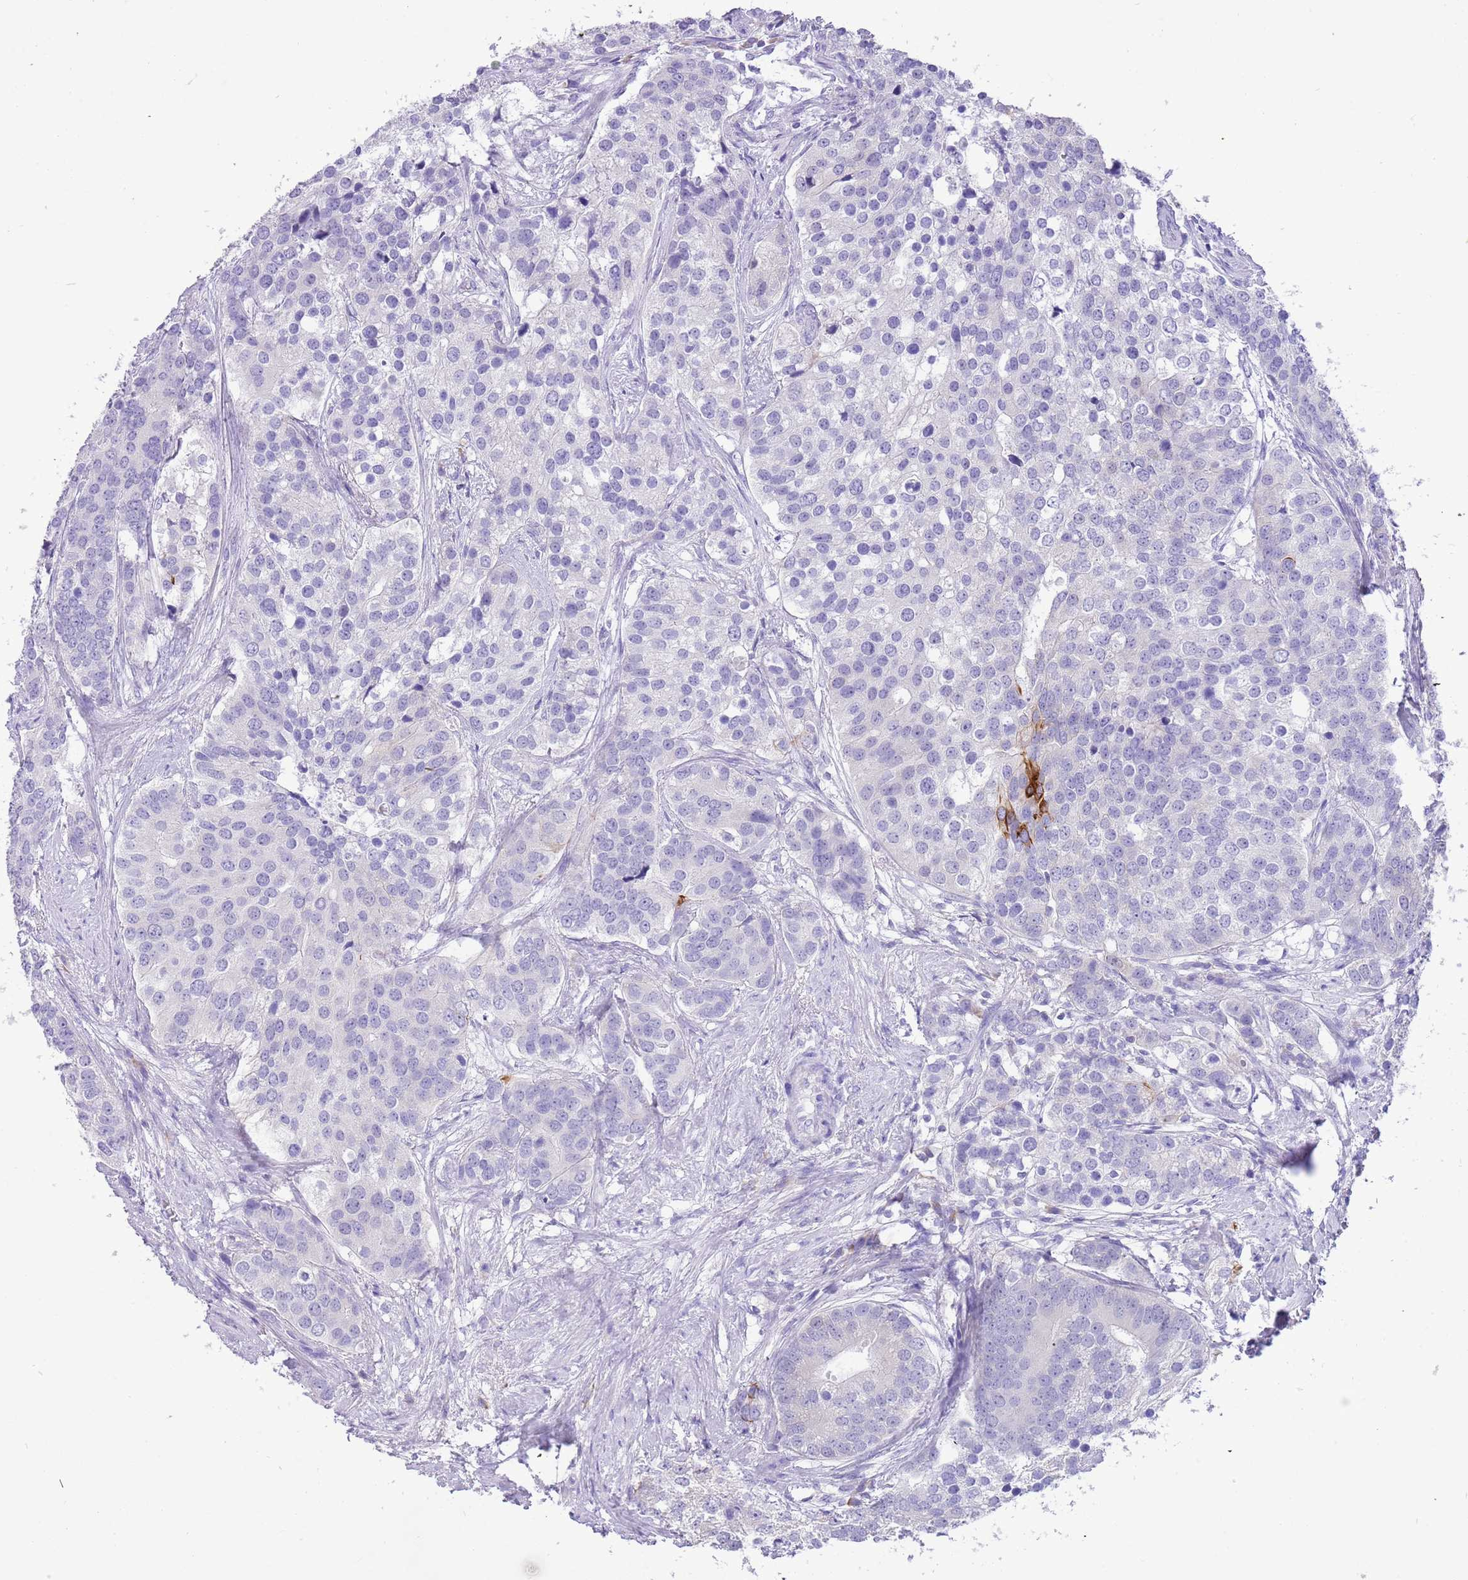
{"staining": {"intensity": "negative", "quantity": "none", "location": "none"}, "tissue": "prostate cancer", "cell_type": "Tumor cells", "image_type": "cancer", "snomed": [{"axis": "morphology", "description": "Adenocarcinoma, High grade"}, {"axis": "topography", "description": "Prostate"}], "caption": "A histopathology image of prostate cancer stained for a protein demonstrates no brown staining in tumor cells.", "gene": "R3HDM4", "patient": {"sex": "male", "age": 62}}